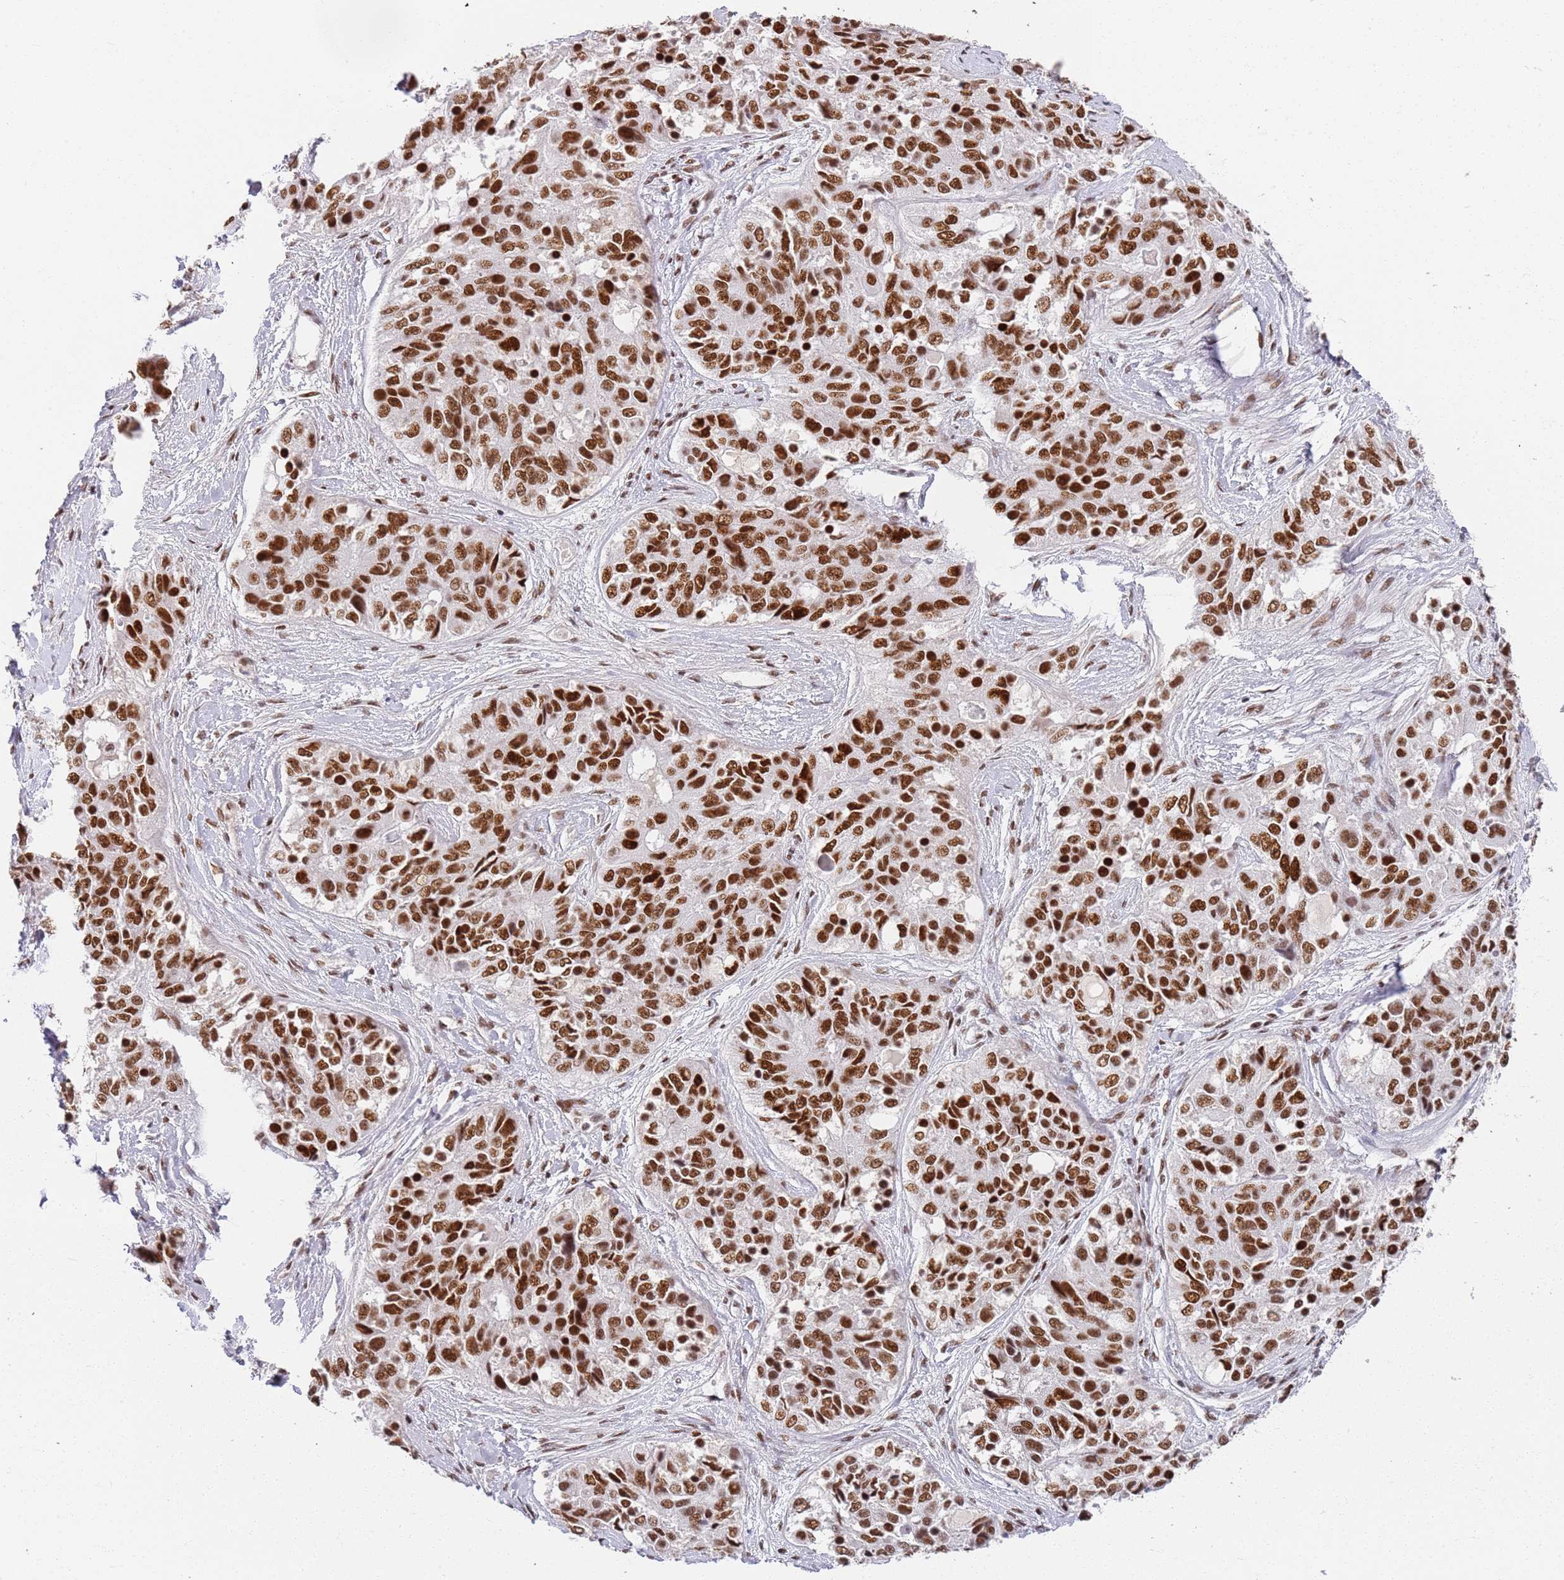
{"staining": {"intensity": "strong", "quantity": ">75%", "location": "nuclear"}, "tissue": "ovarian cancer", "cell_type": "Tumor cells", "image_type": "cancer", "snomed": [{"axis": "morphology", "description": "Carcinoma, endometroid"}, {"axis": "topography", "description": "Ovary"}], "caption": "A micrograph showing strong nuclear positivity in about >75% of tumor cells in endometroid carcinoma (ovarian), as visualized by brown immunohistochemical staining.", "gene": "AKAP8L", "patient": {"sex": "female", "age": 51}}